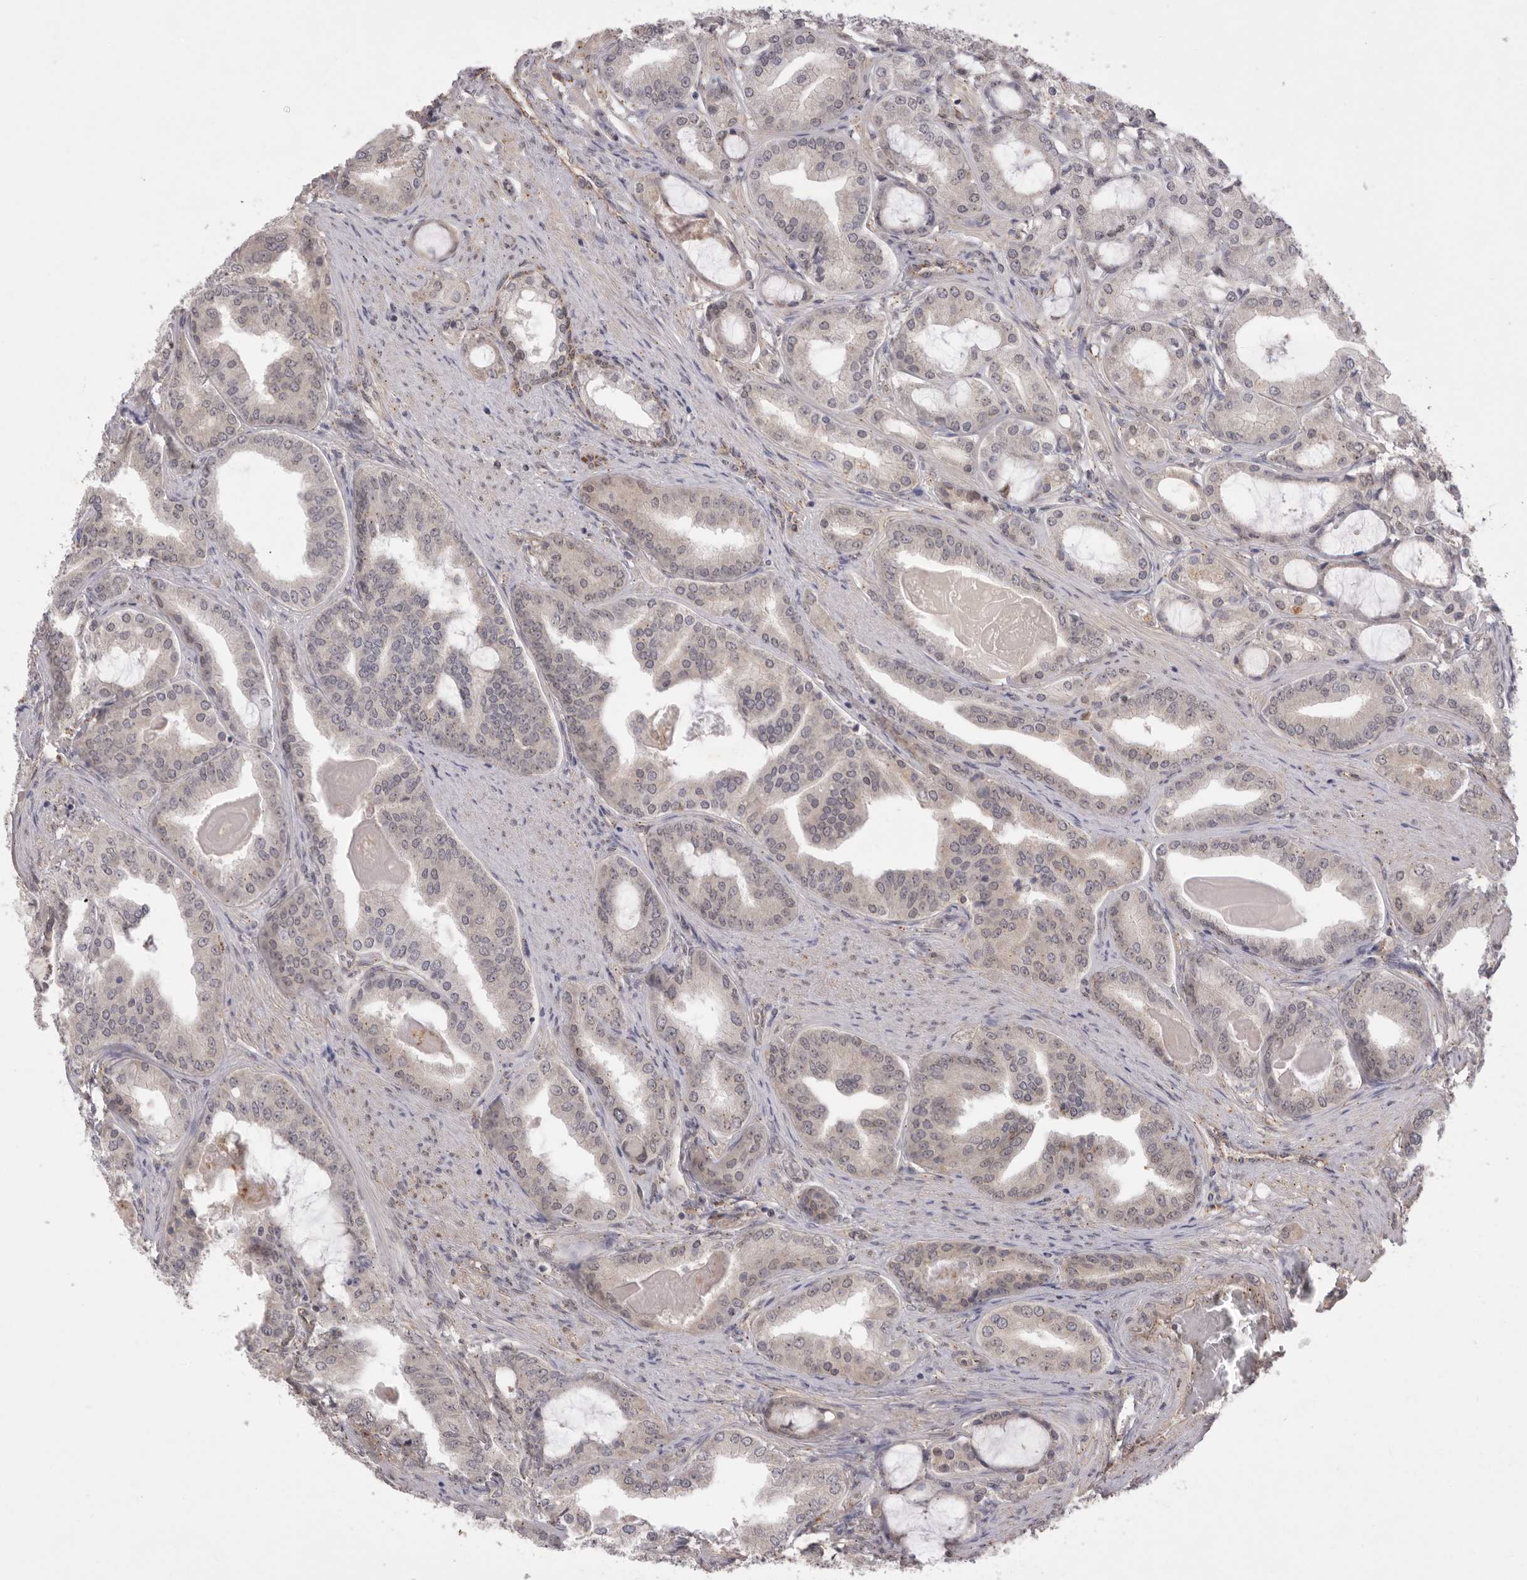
{"staining": {"intensity": "negative", "quantity": "none", "location": "none"}, "tissue": "prostate cancer", "cell_type": "Tumor cells", "image_type": "cancer", "snomed": [{"axis": "morphology", "description": "Adenocarcinoma, High grade"}, {"axis": "topography", "description": "Prostate"}], "caption": "High magnification brightfield microscopy of prostate cancer (high-grade adenocarcinoma) stained with DAB (brown) and counterstained with hematoxylin (blue): tumor cells show no significant positivity. (Brightfield microscopy of DAB immunohistochemistry (IHC) at high magnification).", "gene": "TLR3", "patient": {"sex": "male", "age": 60}}